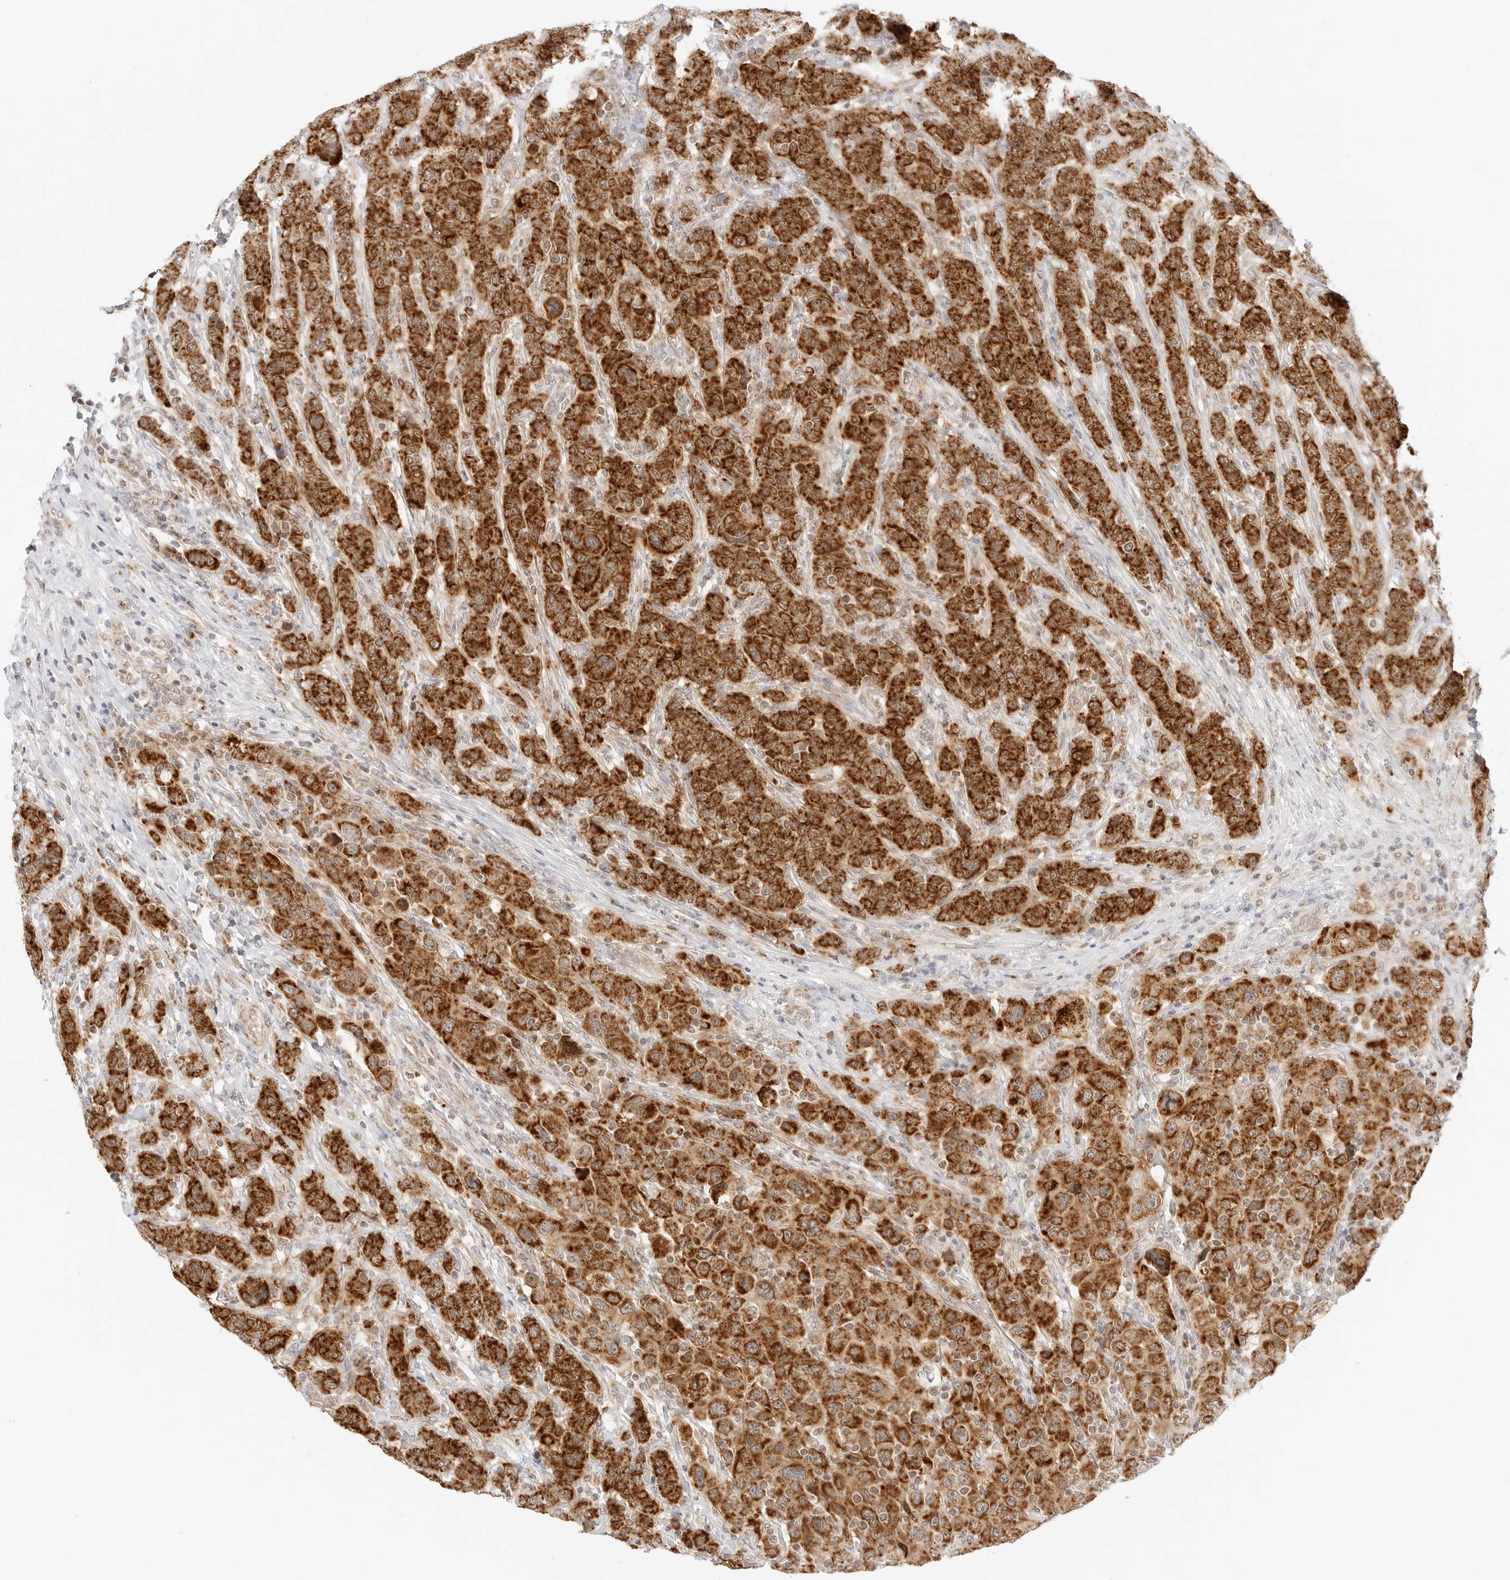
{"staining": {"intensity": "strong", "quantity": ">75%", "location": "cytoplasmic/membranous"}, "tissue": "breast cancer", "cell_type": "Tumor cells", "image_type": "cancer", "snomed": [{"axis": "morphology", "description": "Duct carcinoma"}, {"axis": "topography", "description": "Breast"}], "caption": "Tumor cells reveal high levels of strong cytoplasmic/membranous staining in approximately >75% of cells in human breast cancer.", "gene": "FH", "patient": {"sex": "female", "age": 37}}